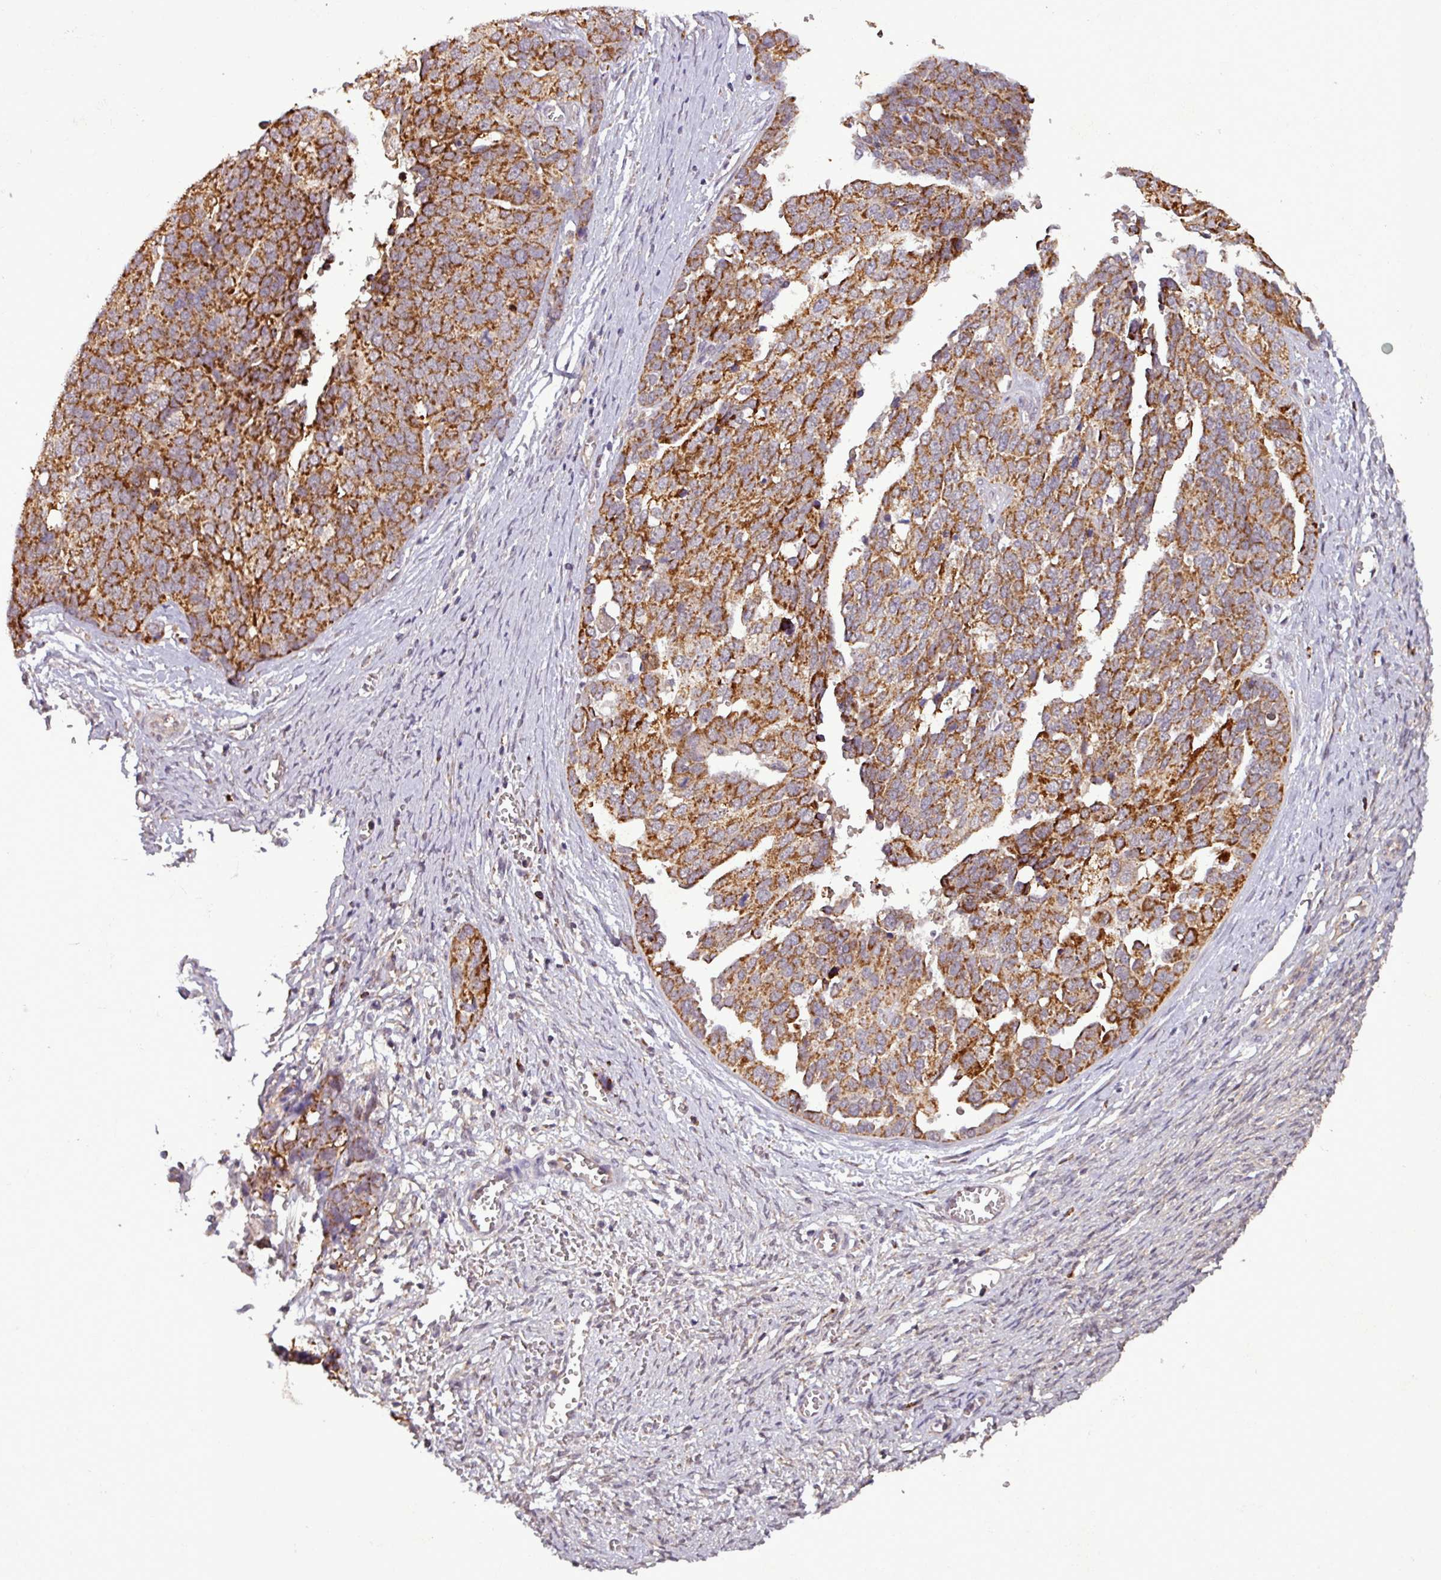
{"staining": {"intensity": "strong", "quantity": ">75%", "location": "cytoplasmic/membranous"}, "tissue": "ovarian cancer", "cell_type": "Tumor cells", "image_type": "cancer", "snomed": [{"axis": "morphology", "description": "Cystadenocarcinoma, serous, NOS"}, {"axis": "topography", "description": "Ovary"}], "caption": "Ovarian cancer stained with DAB immunohistochemistry displays high levels of strong cytoplasmic/membranous staining in about >75% of tumor cells.", "gene": "MCTP2", "patient": {"sex": "female", "age": 44}}